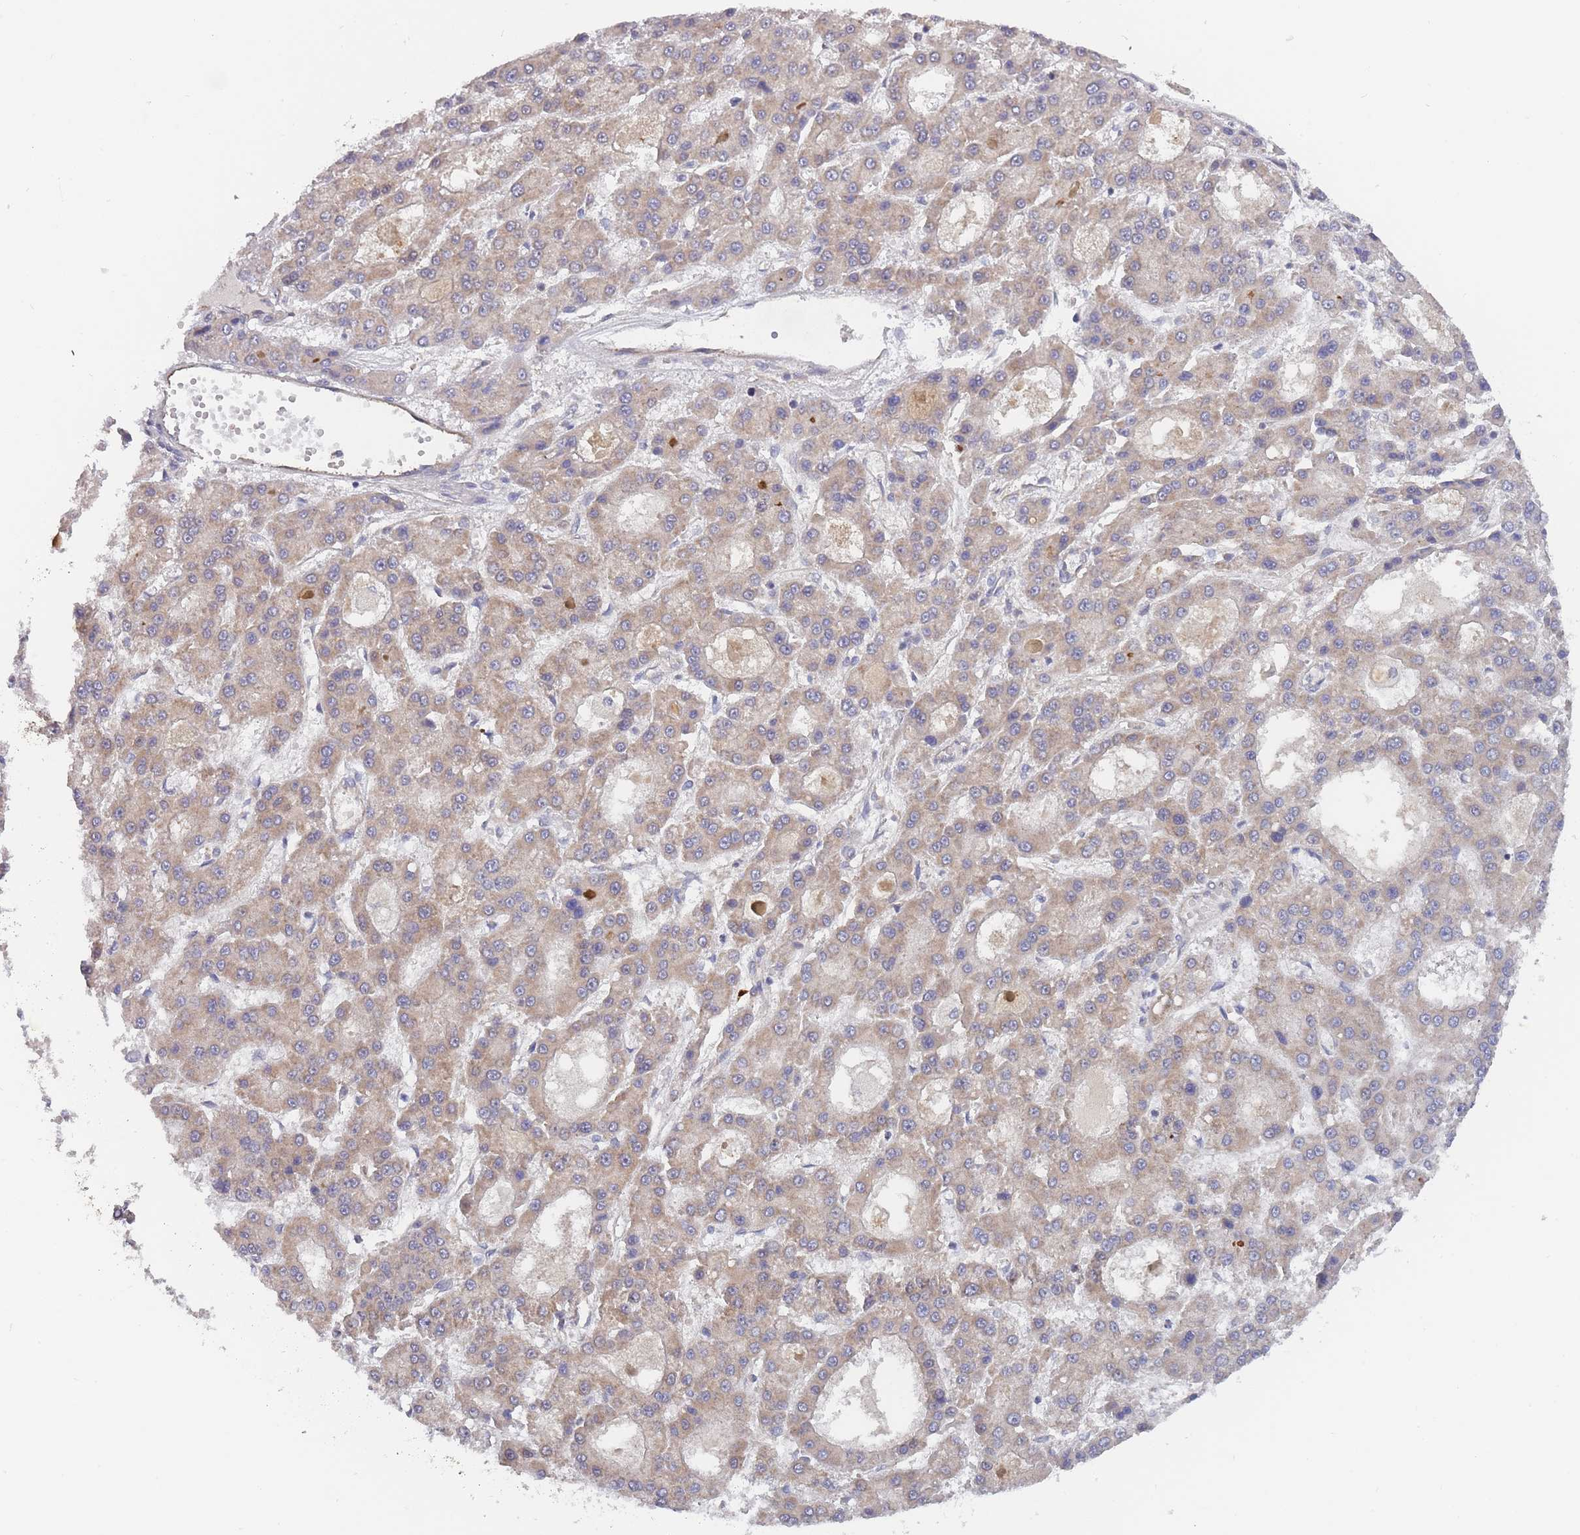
{"staining": {"intensity": "weak", "quantity": ">75%", "location": "cytoplasmic/membranous"}, "tissue": "liver cancer", "cell_type": "Tumor cells", "image_type": "cancer", "snomed": [{"axis": "morphology", "description": "Carcinoma, Hepatocellular, NOS"}, {"axis": "topography", "description": "Liver"}], "caption": "Human liver cancer (hepatocellular carcinoma) stained with a protein marker reveals weak staining in tumor cells.", "gene": "MRPS18B", "patient": {"sex": "male", "age": 70}}